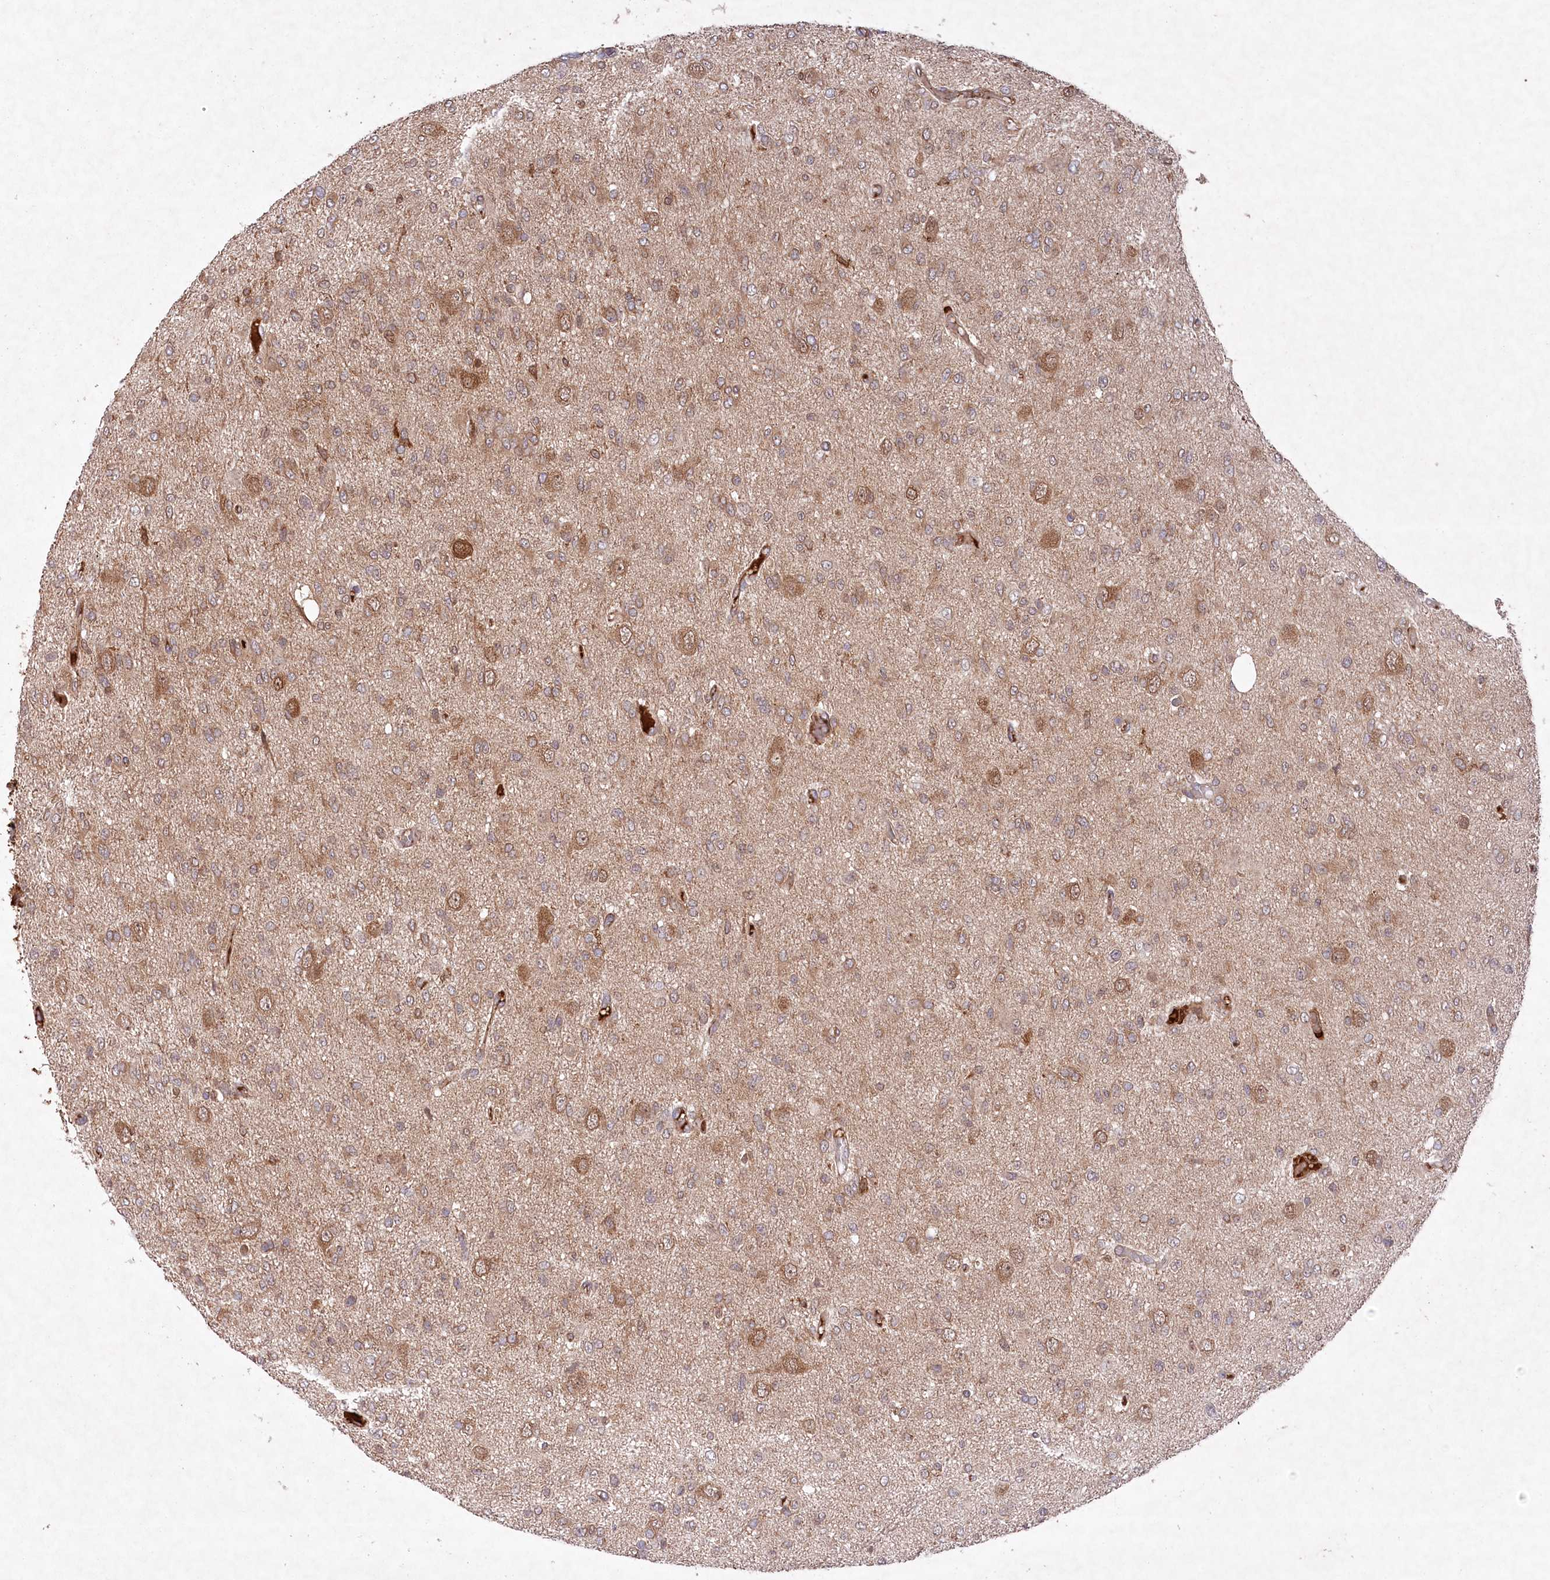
{"staining": {"intensity": "moderate", "quantity": ">75%", "location": "cytoplasmic/membranous,nuclear"}, "tissue": "glioma", "cell_type": "Tumor cells", "image_type": "cancer", "snomed": [{"axis": "morphology", "description": "Glioma, malignant, High grade"}, {"axis": "topography", "description": "Brain"}], "caption": "Immunohistochemical staining of human malignant high-grade glioma displays medium levels of moderate cytoplasmic/membranous and nuclear positivity in about >75% of tumor cells.", "gene": "PPP1R21", "patient": {"sex": "female", "age": 59}}